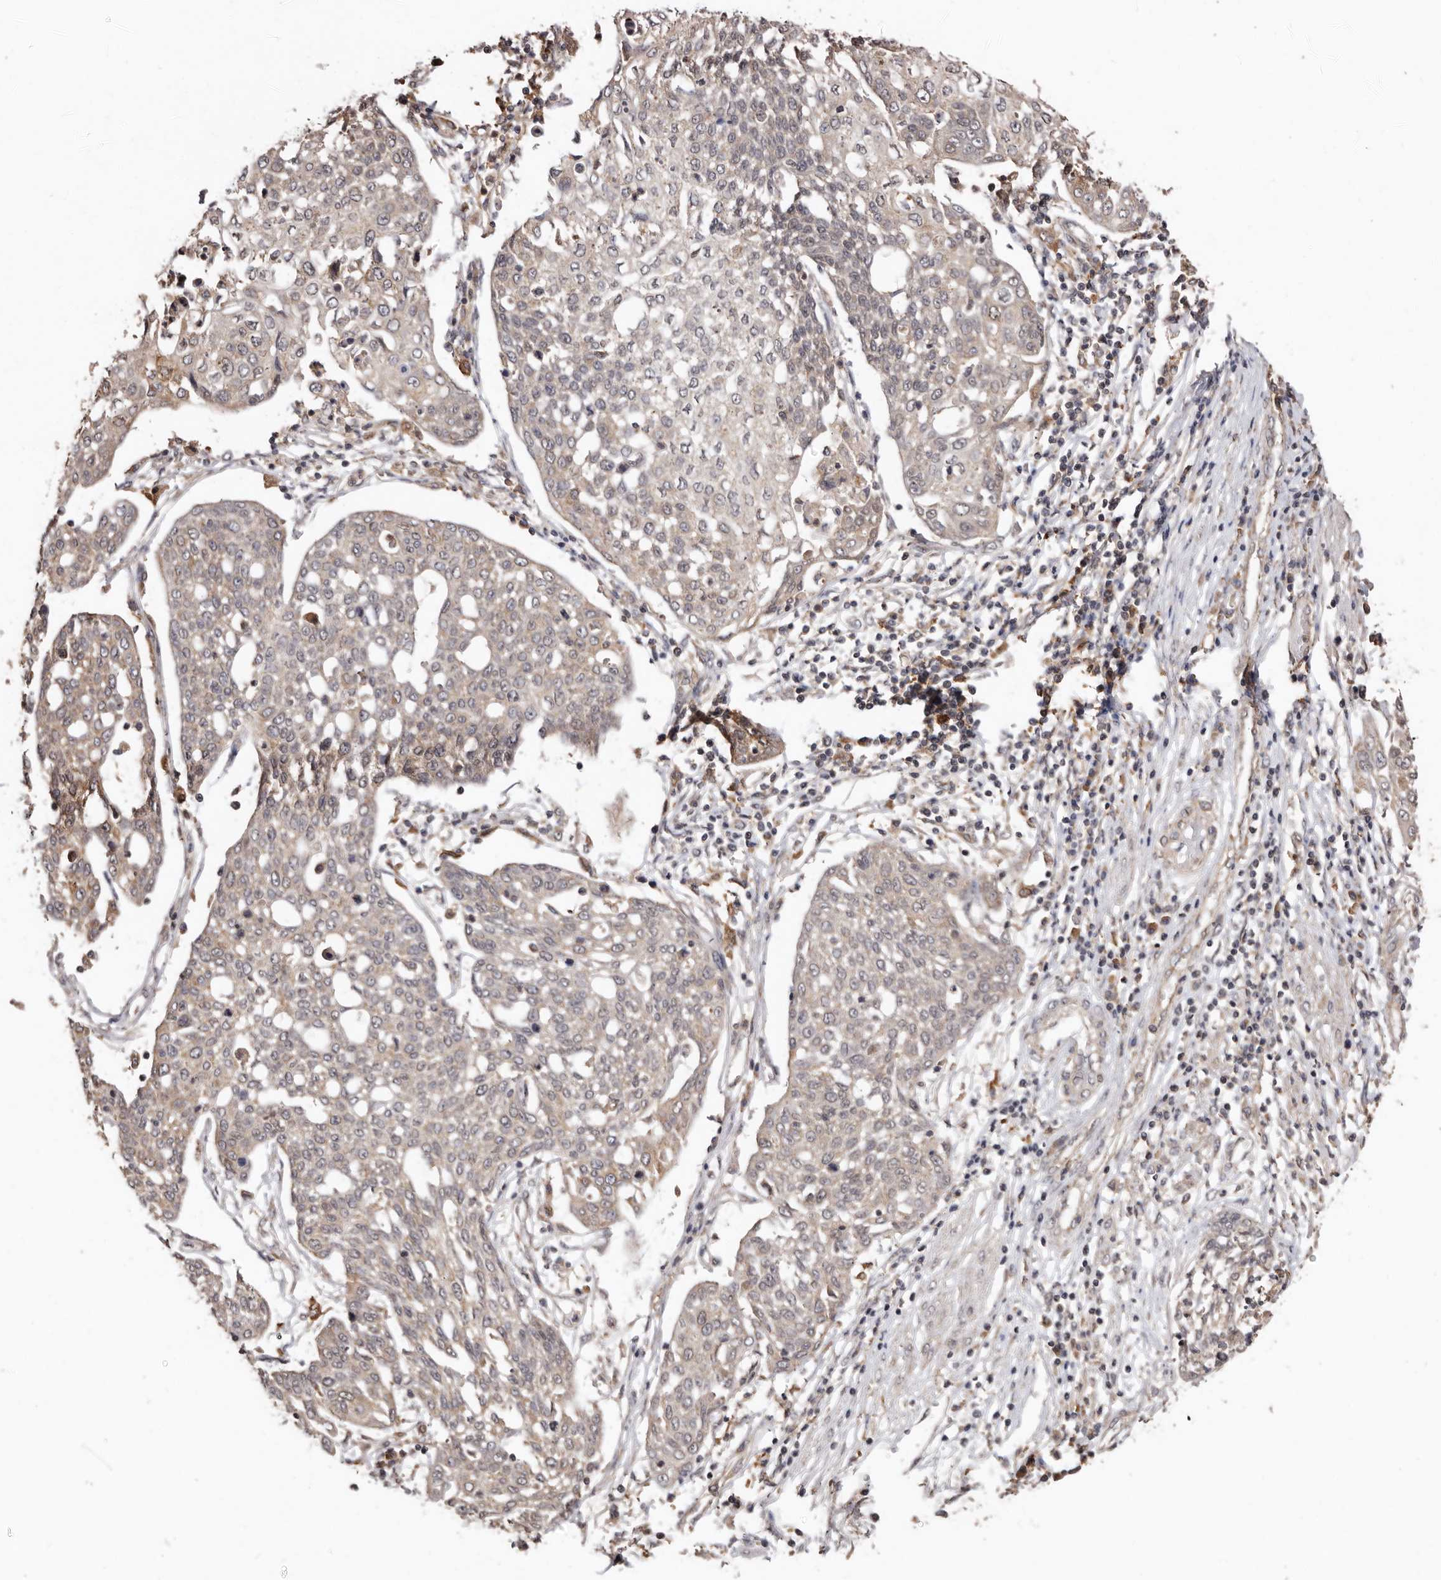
{"staining": {"intensity": "weak", "quantity": ">75%", "location": "cytoplasmic/membranous"}, "tissue": "cervical cancer", "cell_type": "Tumor cells", "image_type": "cancer", "snomed": [{"axis": "morphology", "description": "Squamous cell carcinoma, NOS"}, {"axis": "topography", "description": "Cervix"}], "caption": "This is an image of immunohistochemistry staining of cervical cancer, which shows weak positivity in the cytoplasmic/membranous of tumor cells.", "gene": "RSPO2", "patient": {"sex": "female", "age": 34}}